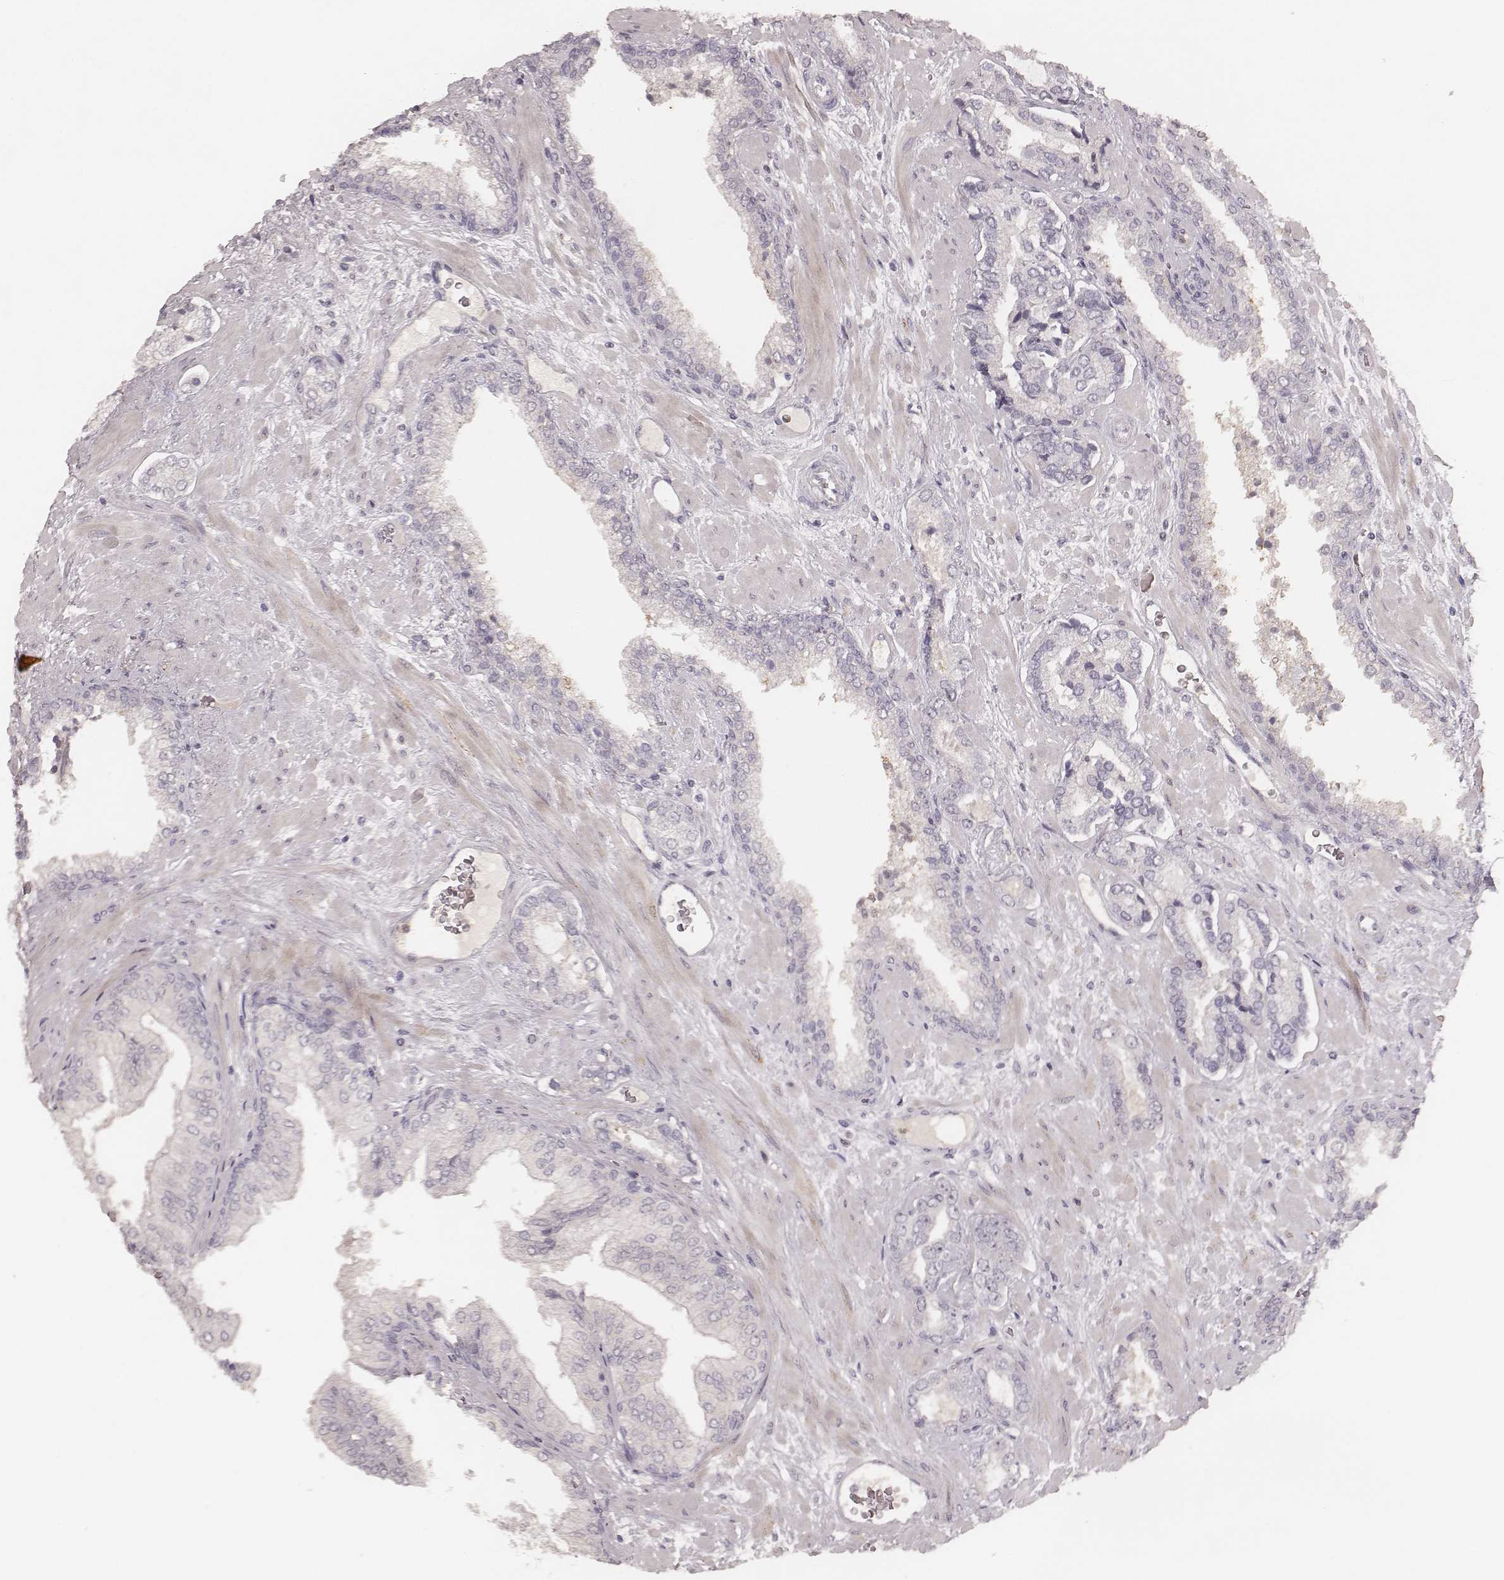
{"staining": {"intensity": "negative", "quantity": "none", "location": "none"}, "tissue": "prostate cancer", "cell_type": "Tumor cells", "image_type": "cancer", "snomed": [{"axis": "morphology", "description": "Adenocarcinoma, Low grade"}, {"axis": "topography", "description": "Prostate"}], "caption": "Prostate cancer was stained to show a protein in brown. There is no significant expression in tumor cells.", "gene": "MADCAM1", "patient": {"sex": "male", "age": 61}}